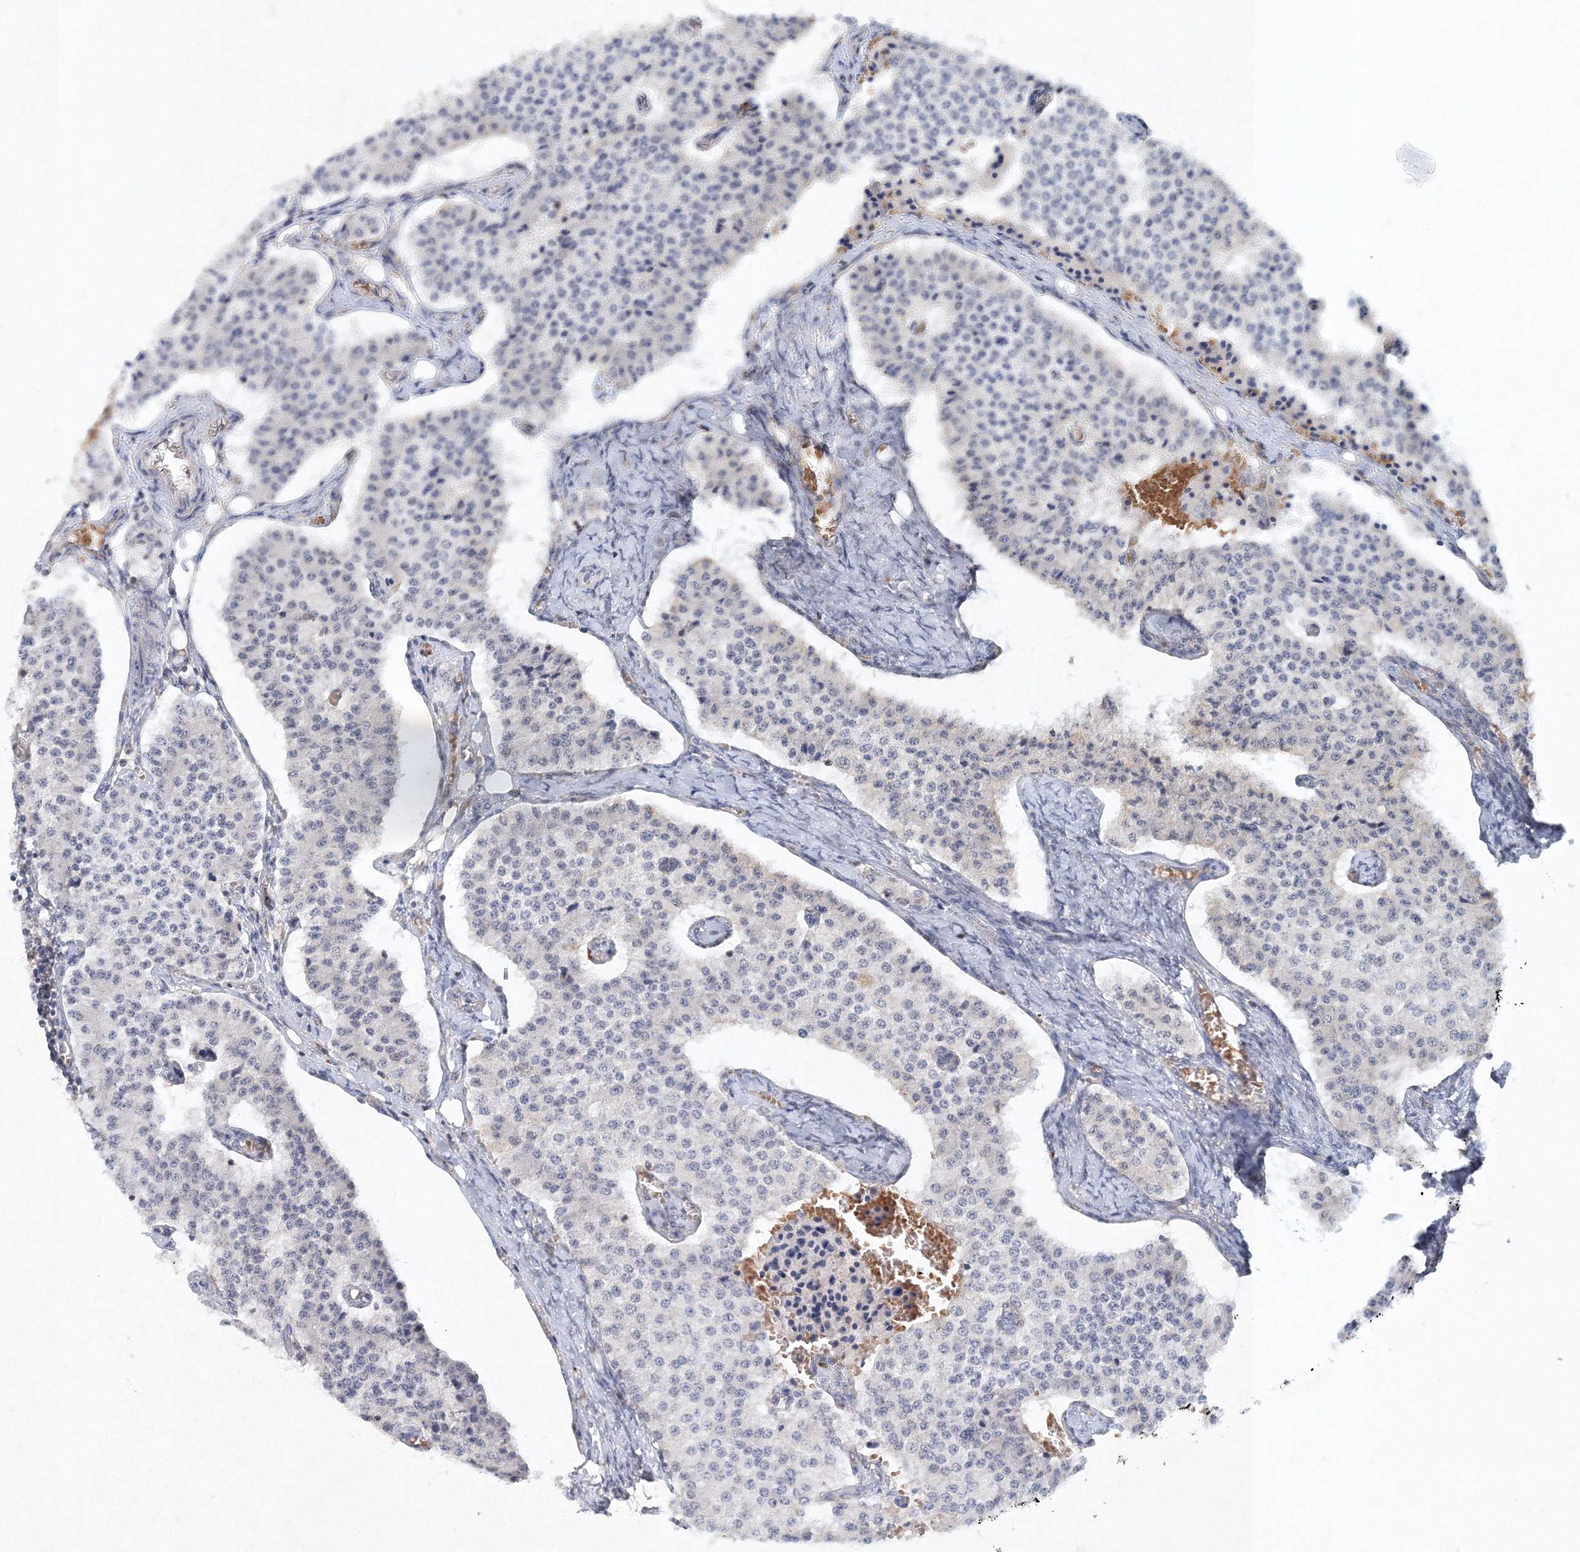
{"staining": {"intensity": "negative", "quantity": "none", "location": "none"}, "tissue": "carcinoid", "cell_type": "Tumor cells", "image_type": "cancer", "snomed": [{"axis": "morphology", "description": "Carcinoid, malignant, NOS"}, {"axis": "topography", "description": "Colon"}], "caption": "This image is of carcinoid stained with IHC to label a protein in brown with the nuclei are counter-stained blue. There is no expression in tumor cells.", "gene": "SH3BP5", "patient": {"sex": "female", "age": 52}}